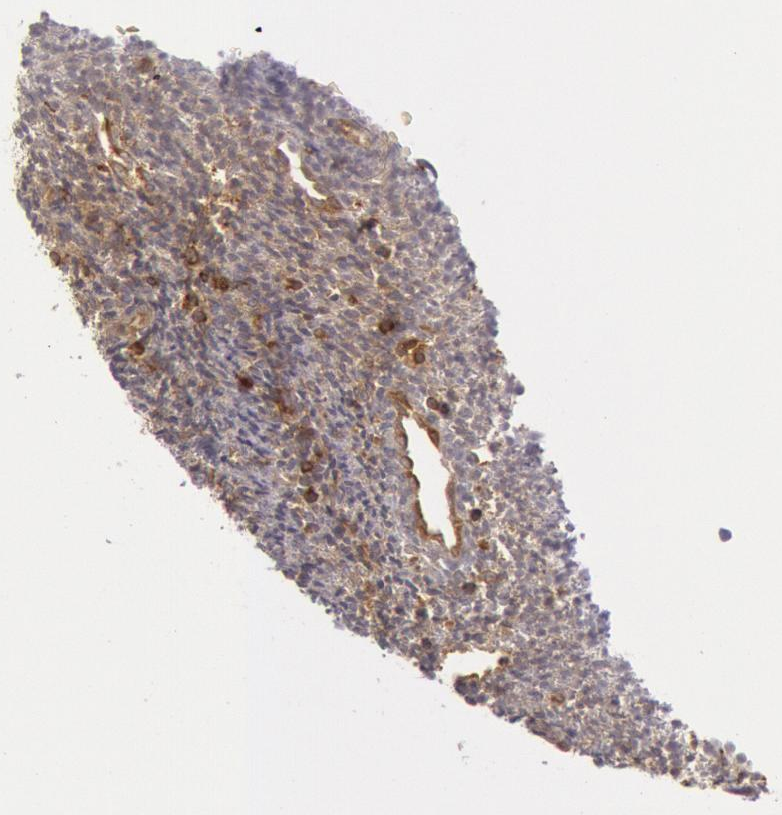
{"staining": {"intensity": "moderate", "quantity": "25%-75%", "location": "cytoplasmic/membranous"}, "tissue": "endometrium", "cell_type": "Cells in endometrial stroma", "image_type": "normal", "snomed": [{"axis": "morphology", "description": "Normal tissue, NOS"}, {"axis": "topography", "description": "Endometrium"}], "caption": "The micrograph demonstrates immunohistochemical staining of benign endometrium. There is moderate cytoplasmic/membranous staining is appreciated in about 25%-75% of cells in endometrial stroma.", "gene": "IKBKB", "patient": {"sex": "female", "age": 27}}